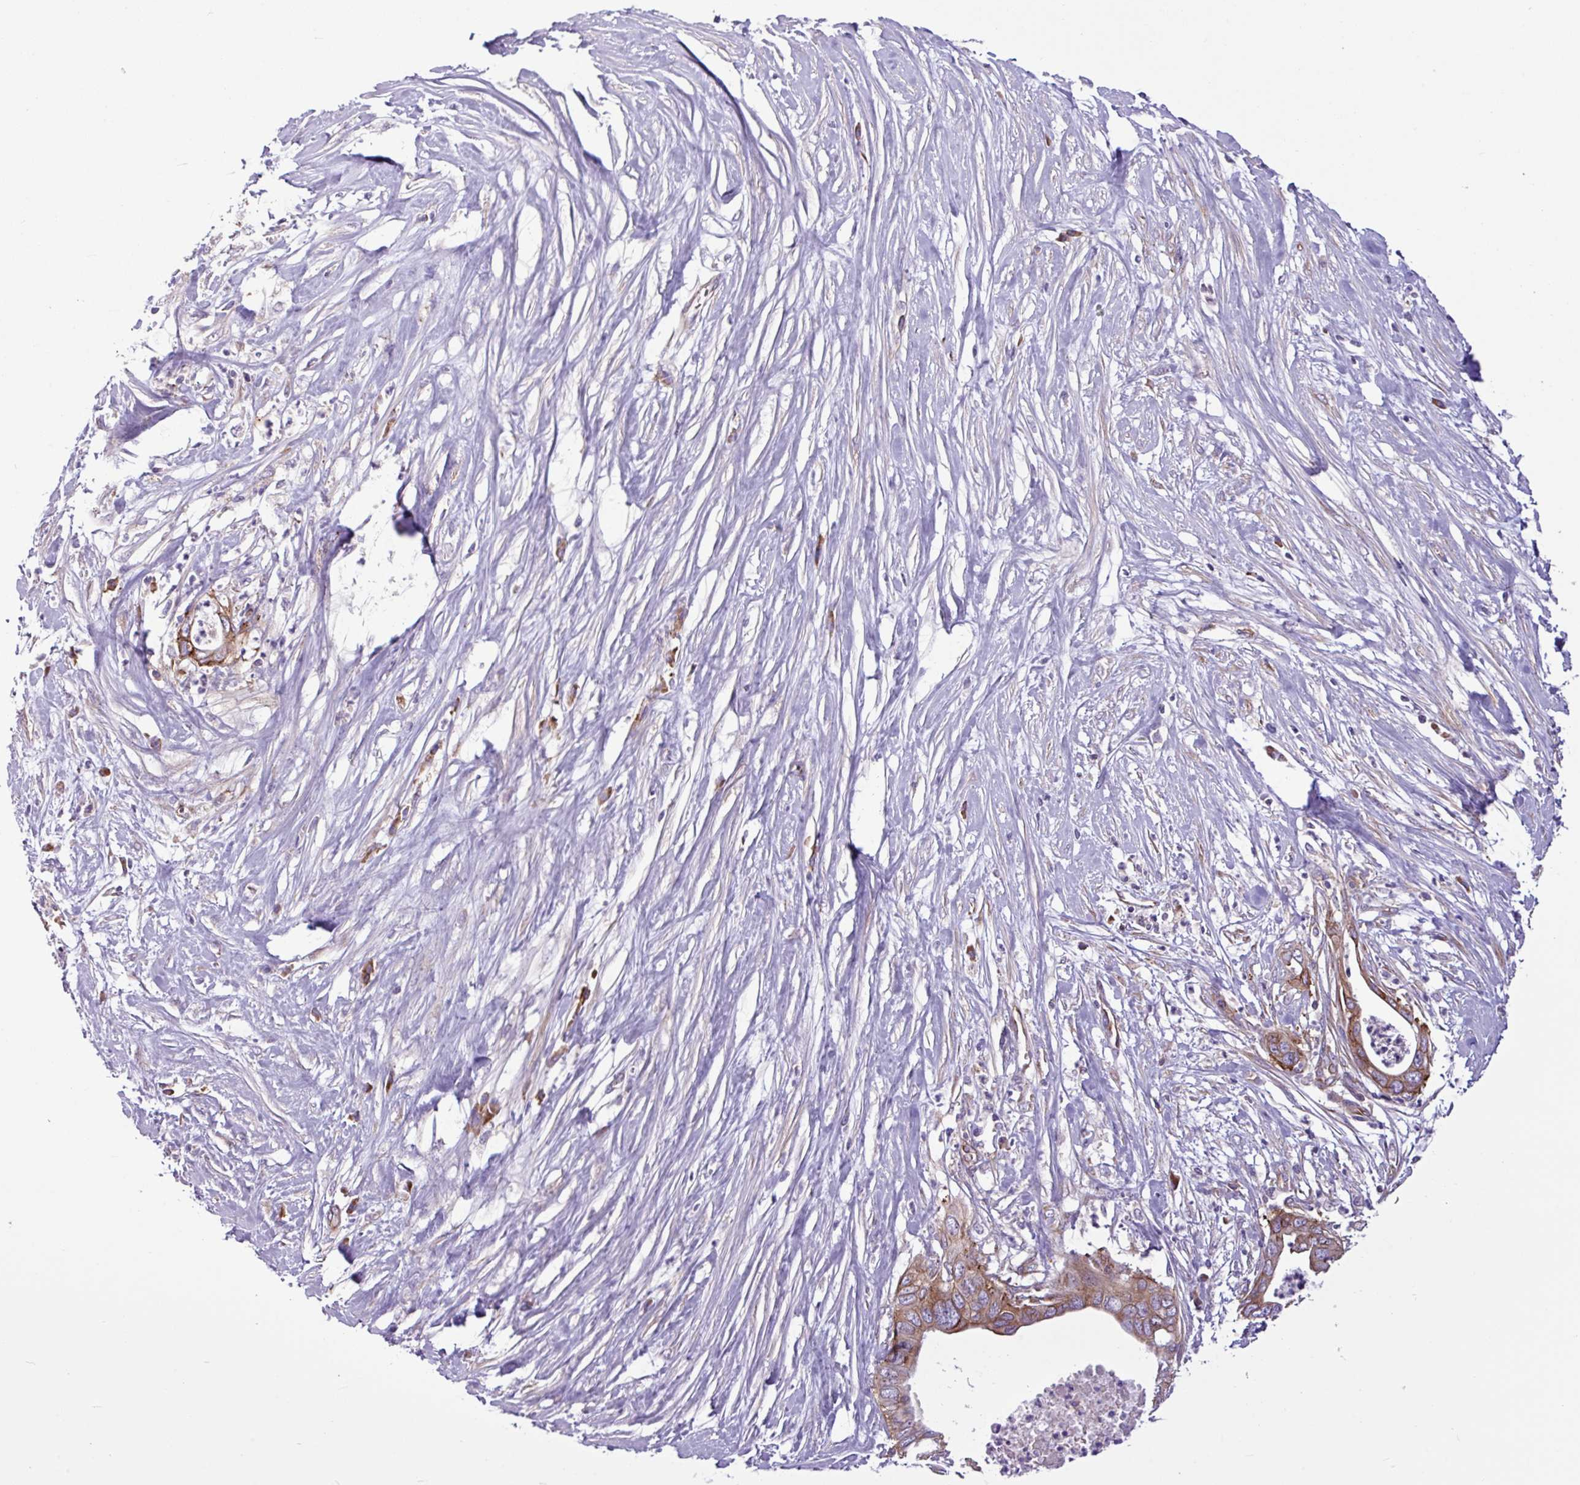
{"staining": {"intensity": "moderate", "quantity": ">75%", "location": "cytoplasmic/membranous"}, "tissue": "pancreatic cancer", "cell_type": "Tumor cells", "image_type": "cancer", "snomed": [{"axis": "morphology", "description": "Adenocarcinoma, NOS"}, {"axis": "topography", "description": "Pancreas"}], "caption": "Pancreatic cancer (adenocarcinoma) stained with a brown dye exhibits moderate cytoplasmic/membranous positive positivity in approximately >75% of tumor cells.", "gene": "MROH2A", "patient": {"sex": "male", "age": 75}}